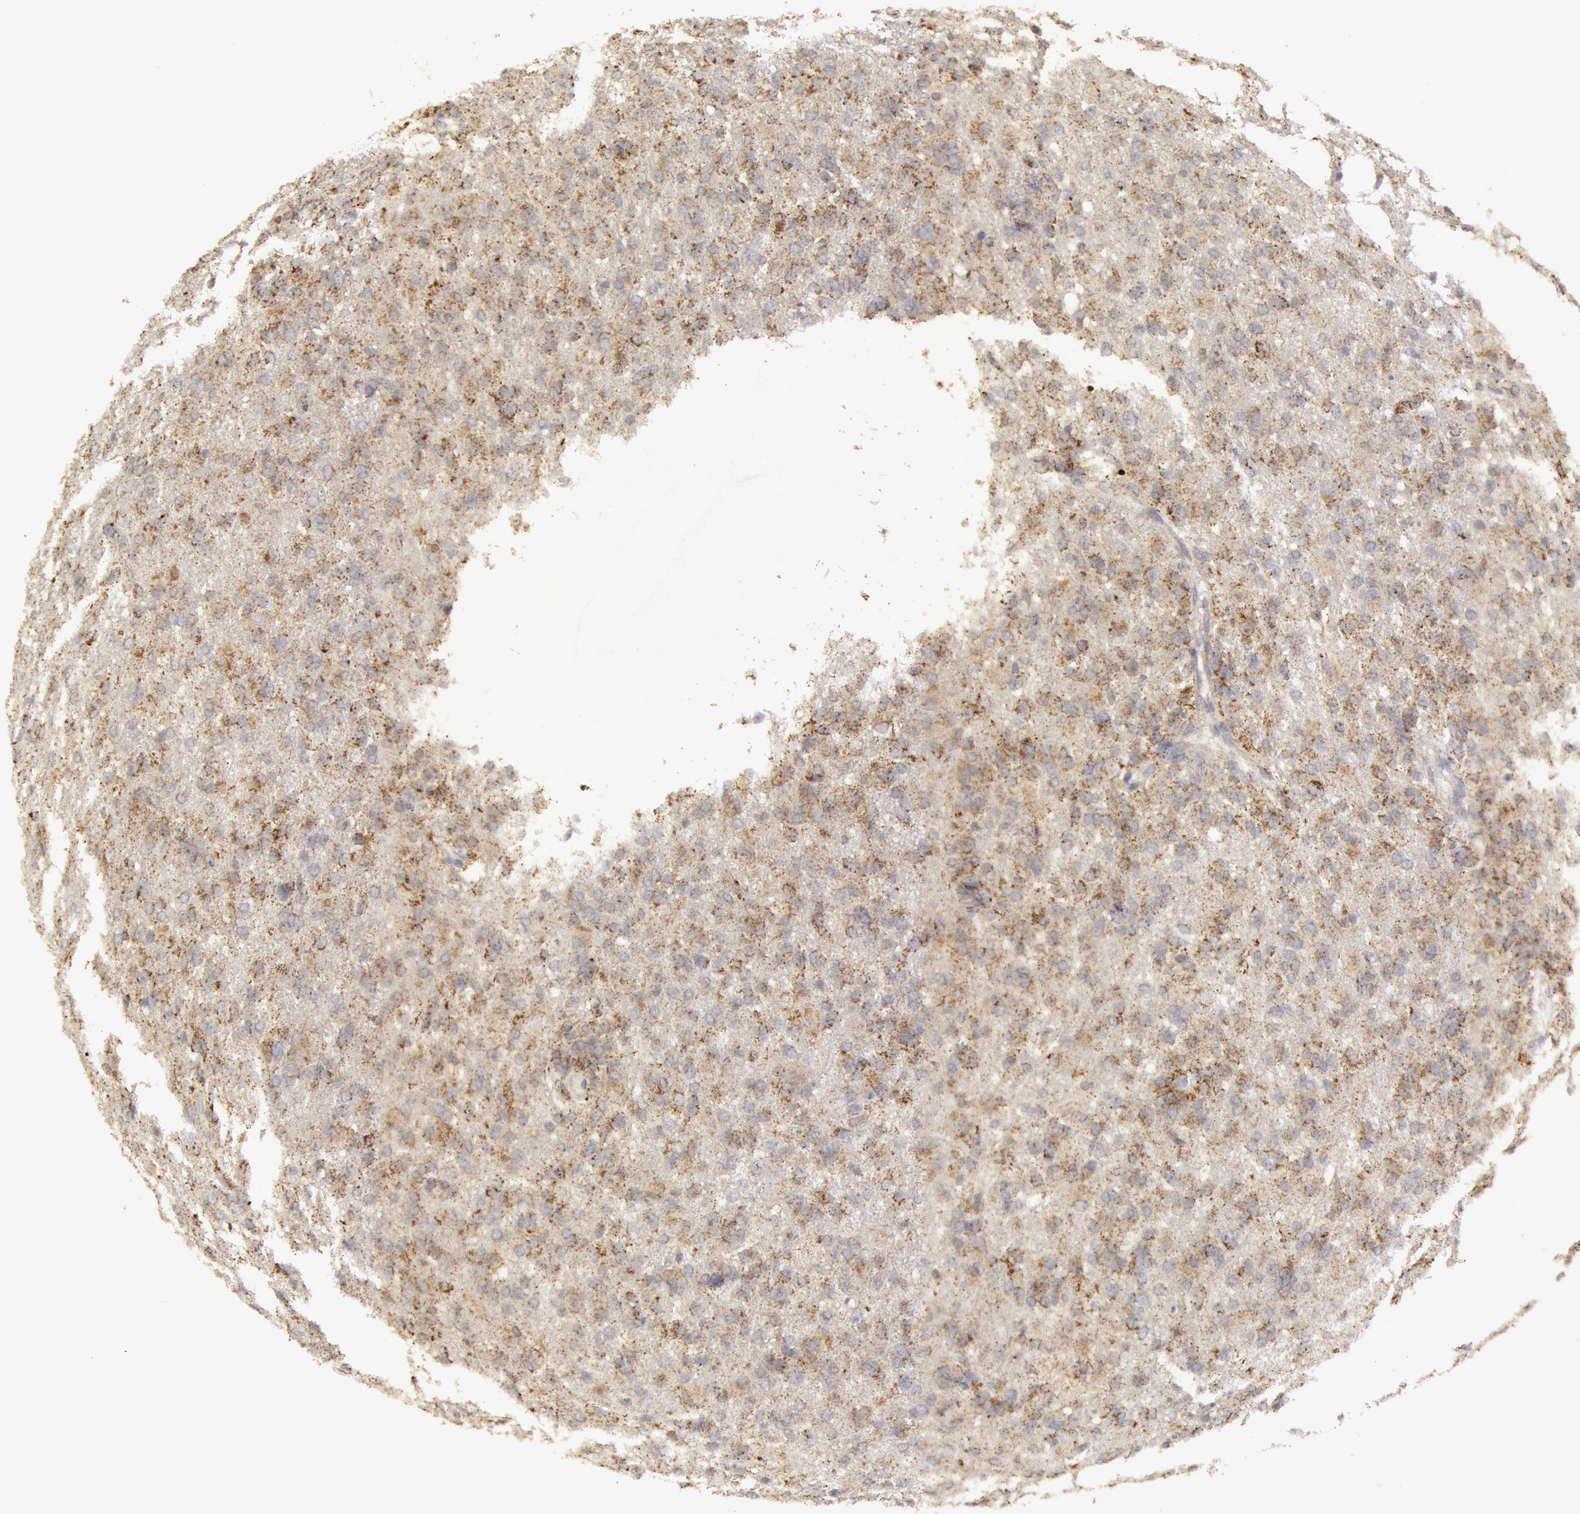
{"staining": {"intensity": "moderate", "quantity": "<25%", "location": "cytoplasmic/membranous"}, "tissue": "glioma", "cell_type": "Tumor cells", "image_type": "cancer", "snomed": [{"axis": "morphology", "description": "Glioma, malignant, High grade"}, {"axis": "topography", "description": "Brain"}], "caption": "IHC of malignant high-grade glioma displays low levels of moderate cytoplasmic/membranous expression in approximately <25% of tumor cells. The staining was performed using DAB (3,3'-diaminobenzidine) to visualize the protein expression in brown, while the nuclei were stained in blue with hematoxylin (Magnification: 20x).", "gene": "ADPRH", "patient": {"sex": "male", "age": 68}}